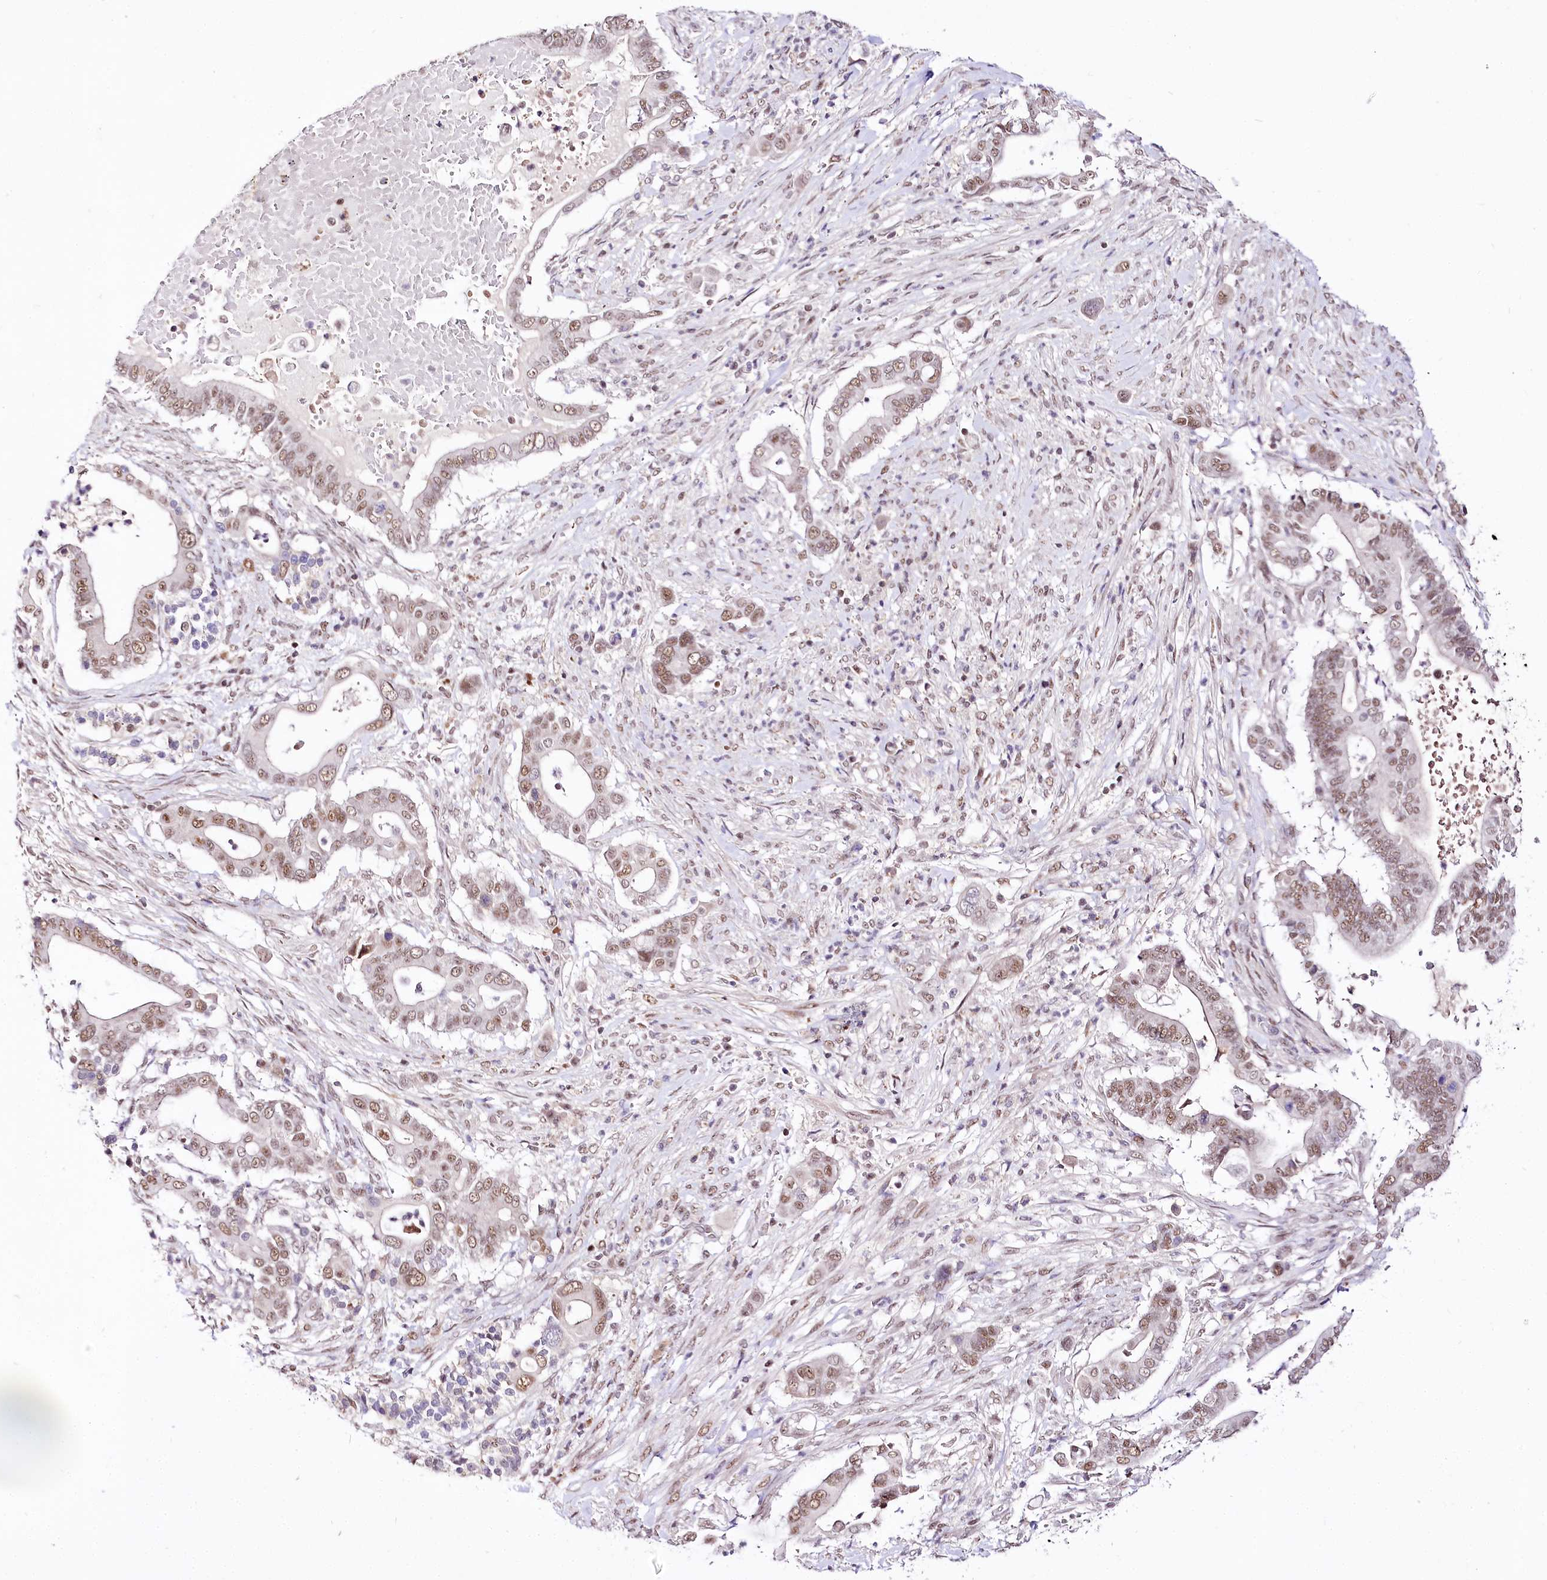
{"staining": {"intensity": "moderate", "quantity": ">75%", "location": "nuclear"}, "tissue": "pancreatic cancer", "cell_type": "Tumor cells", "image_type": "cancer", "snomed": [{"axis": "morphology", "description": "Adenocarcinoma, NOS"}, {"axis": "topography", "description": "Pancreas"}], "caption": "This is an image of IHC staining of pancreatic cancer (adenocarcinoma), which shows moderate positivity in the nuclear of tumor cells.", "gene": "POLA2", "patient": {"sex": "male", "age": 68}}